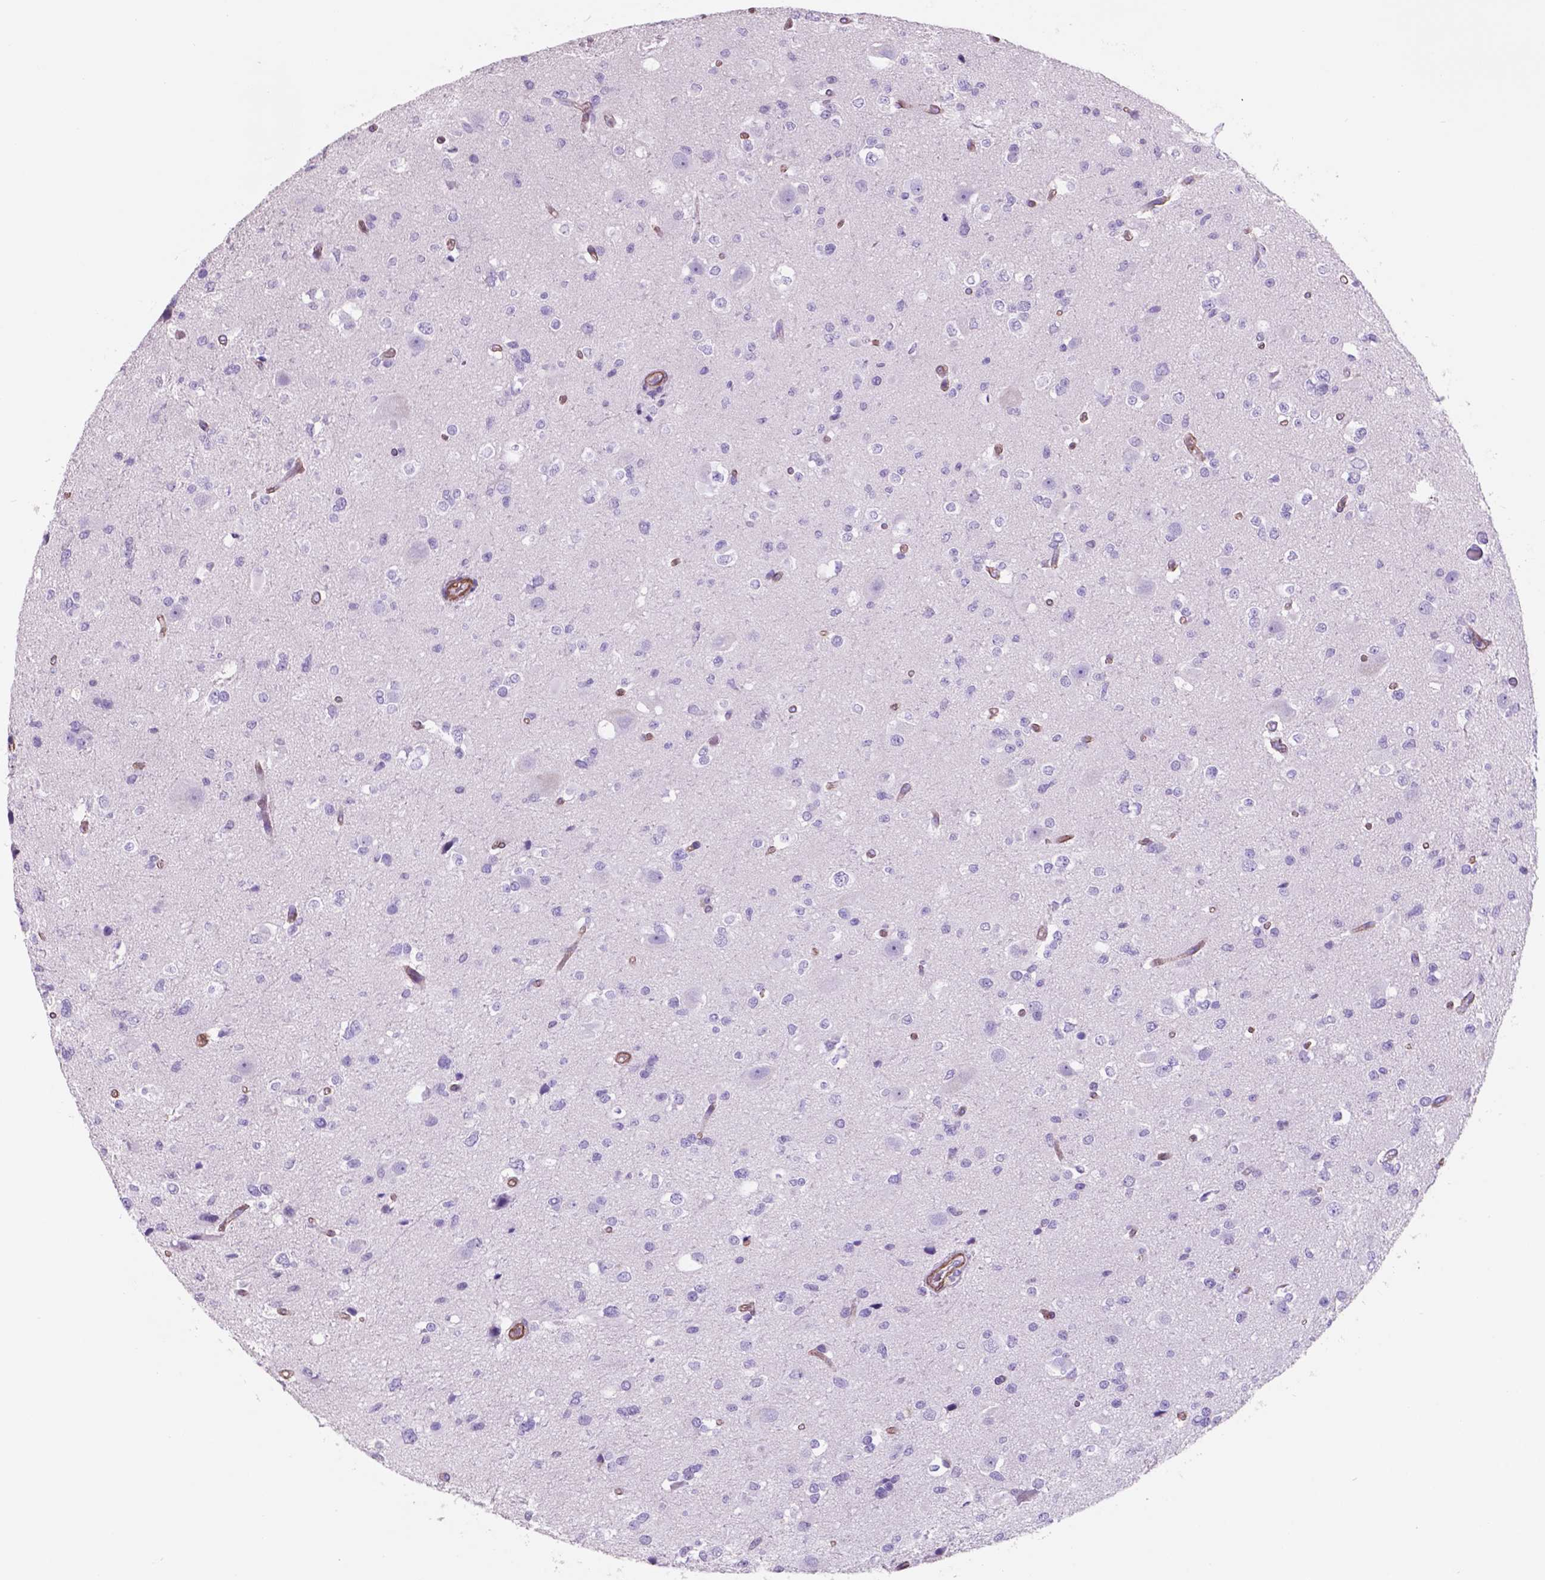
{"staining": {"intensity": "negative", "quantity": "none", "location": "none"}, "tissue": "glioma", "cell_type": "Tumor cells", "image_type": "cancer", "snomed": [{"axis": "morphology", "description": "Glioma, malignant, Low grade"}, {"axis": "topography", "description": "Brain"}], "caption": "Immunohistochemical staining of human glioma shows no significant staining in tumor cells.", "gene": "TOR2A", "patient": {"sex": "female", "age": 32}}